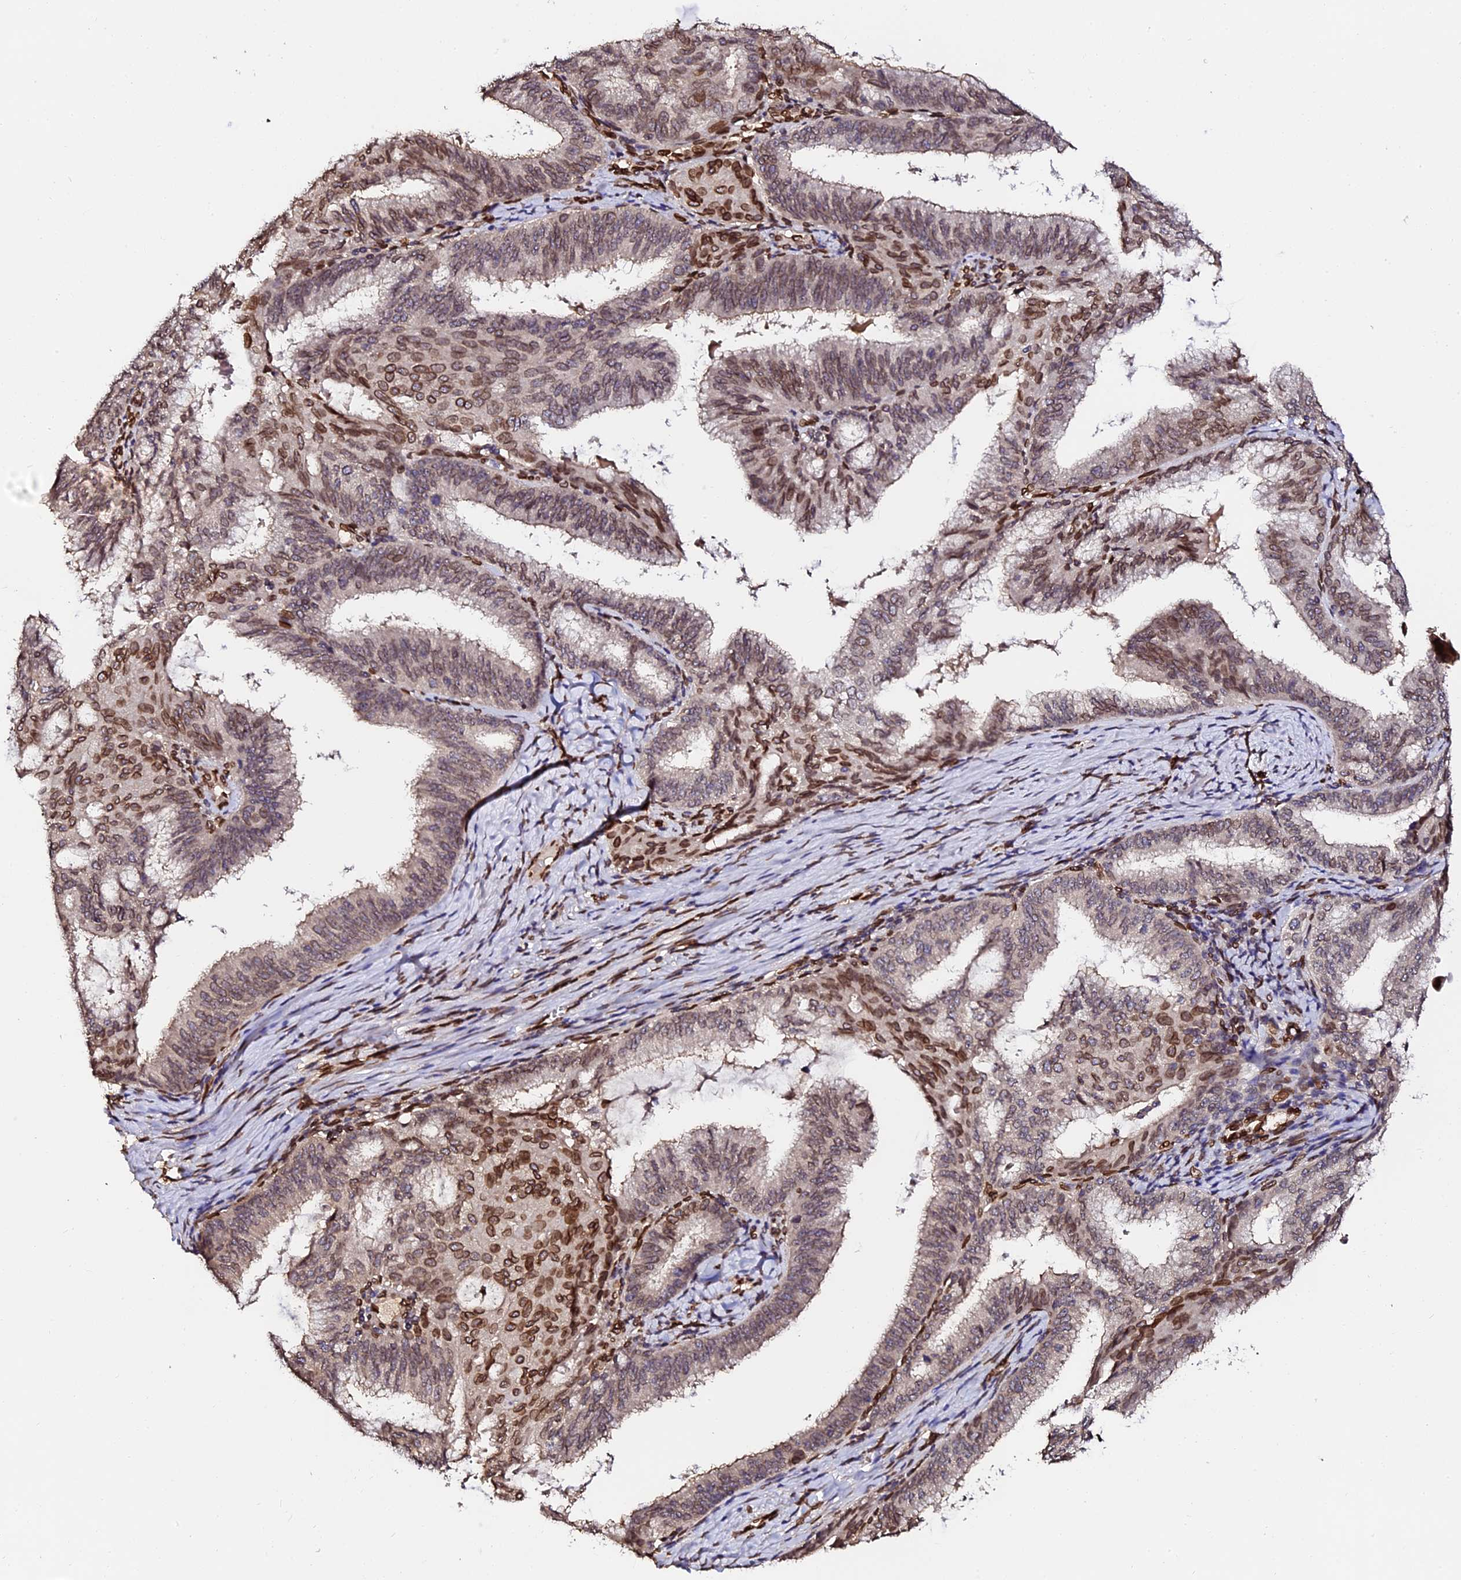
{"staining": {"intensity": "strong", "quantity": "<25%", "location": "cytoplasmic/membranous,nuclear"}, "tissue": "endometrial cancer", "cell_type": "Tumor cells", "image_type": "cancer", "snomed": [{"axis": "morphology", "description": "Adenocarcinoma, NOS"}, {"axis": "topography", "description": "Endometrium"}], "caption": "A brown stain labels strong cytoplasmic/membranous and nuclear staining of a protein in human endometrial cancer (adenocarcinoma) tumor cells.", "gene": "ANAPC5", "patient": {"sex": "female", "age": 49}}